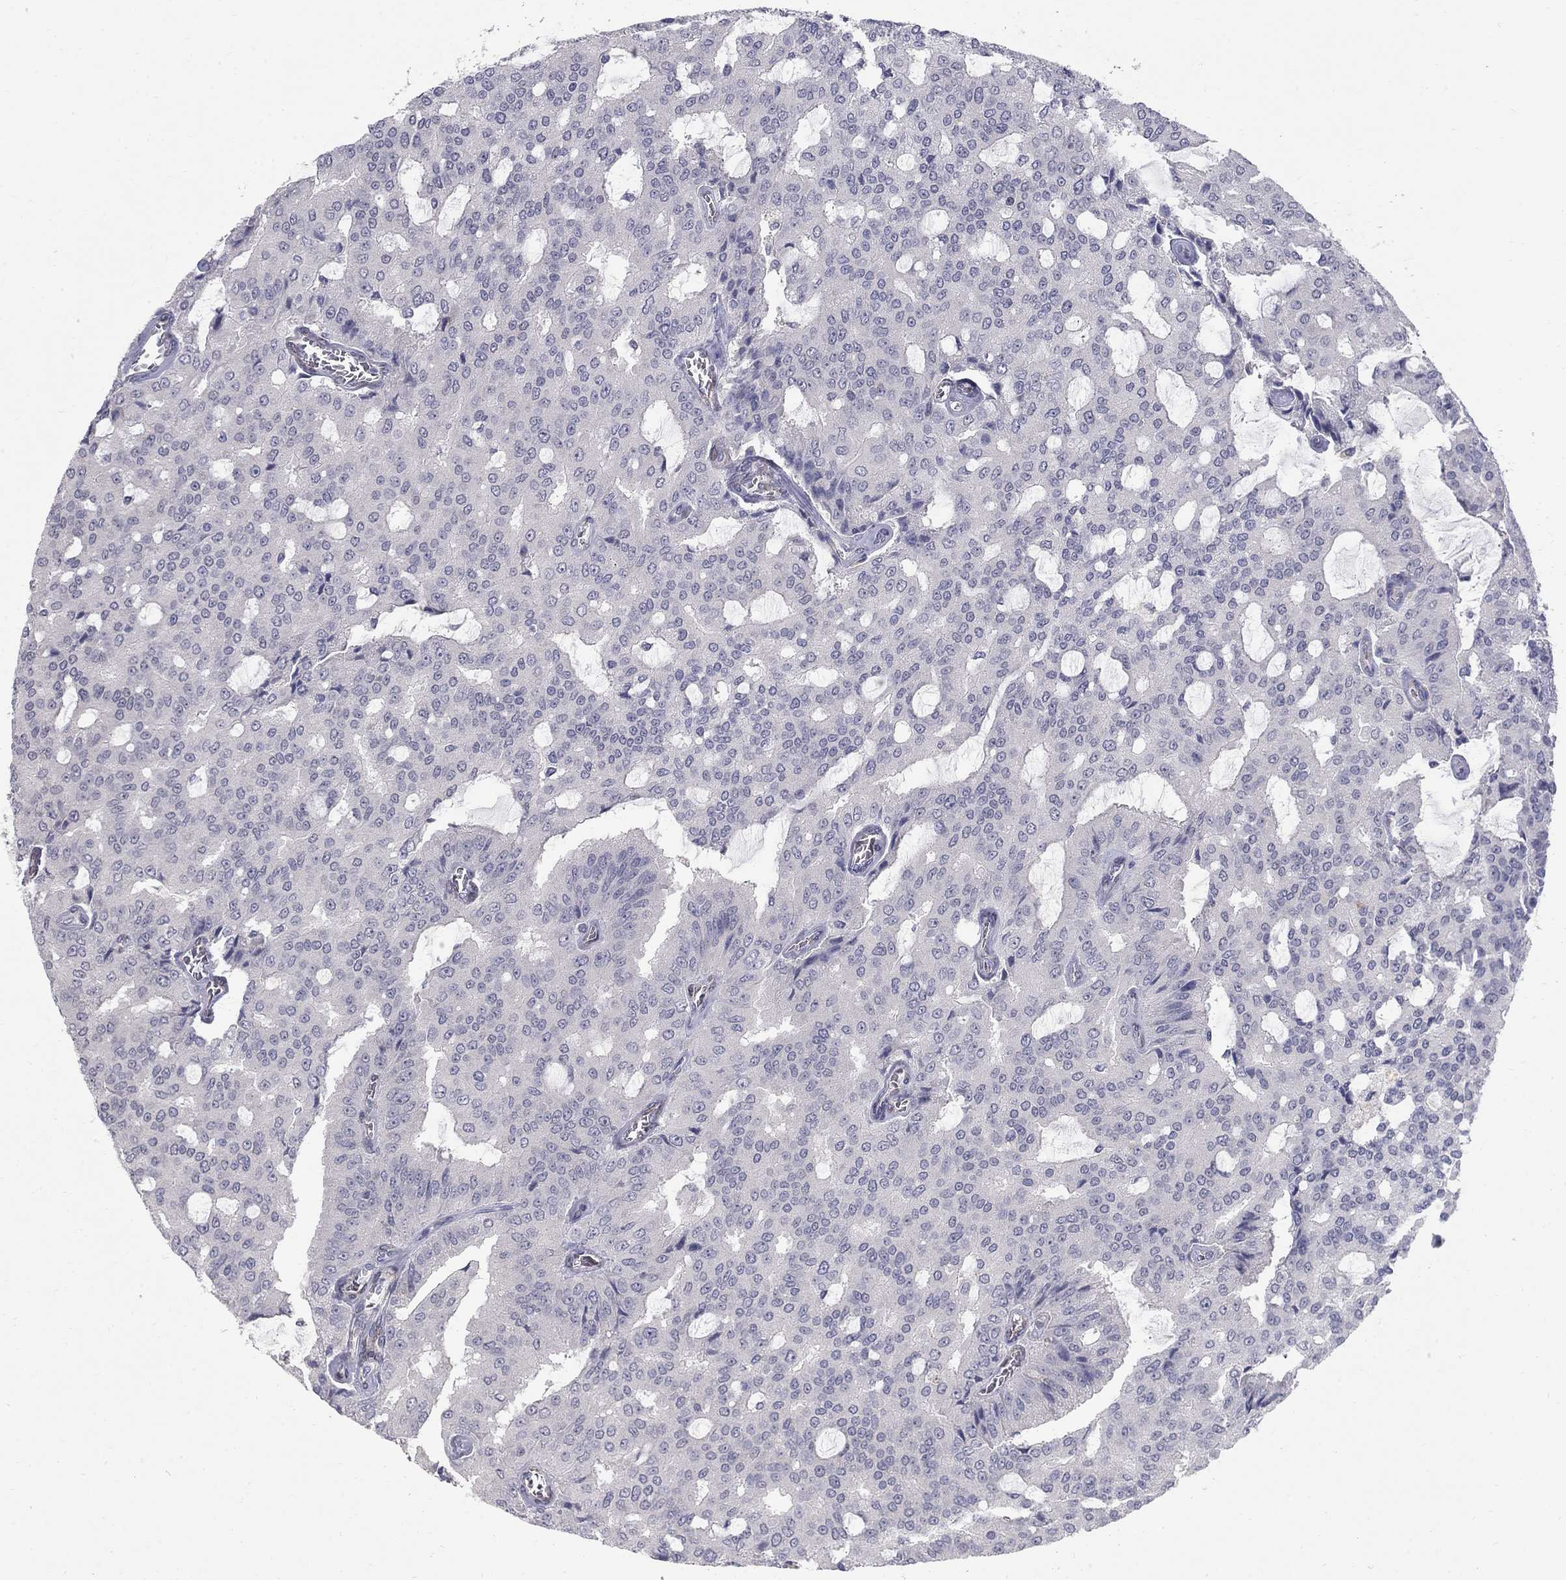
{"staining": {"intensity": "negative", "quantity": "none", "location": "none"}, "tissue": "prostate cancer", "cell_type": "Tumor cells", "image_type": "cancer", "snomed": [{"axis": "morphology", "description": "Adenocarcinoma, NOS"}, {"axis": "topography", "description": "Prostate and seminal vesicle, NOS"}, {"axis": "topography", "description": "Prostate"}], "caption": "IHC micrograph of neoplastic tissue: human prostate cancer (adenocarcinoma) stained with DAB demonstrates no significant protein positivity in tumor cells.", "gene": "NTRK2", "patient": {"sex": "male", "age": 67}}